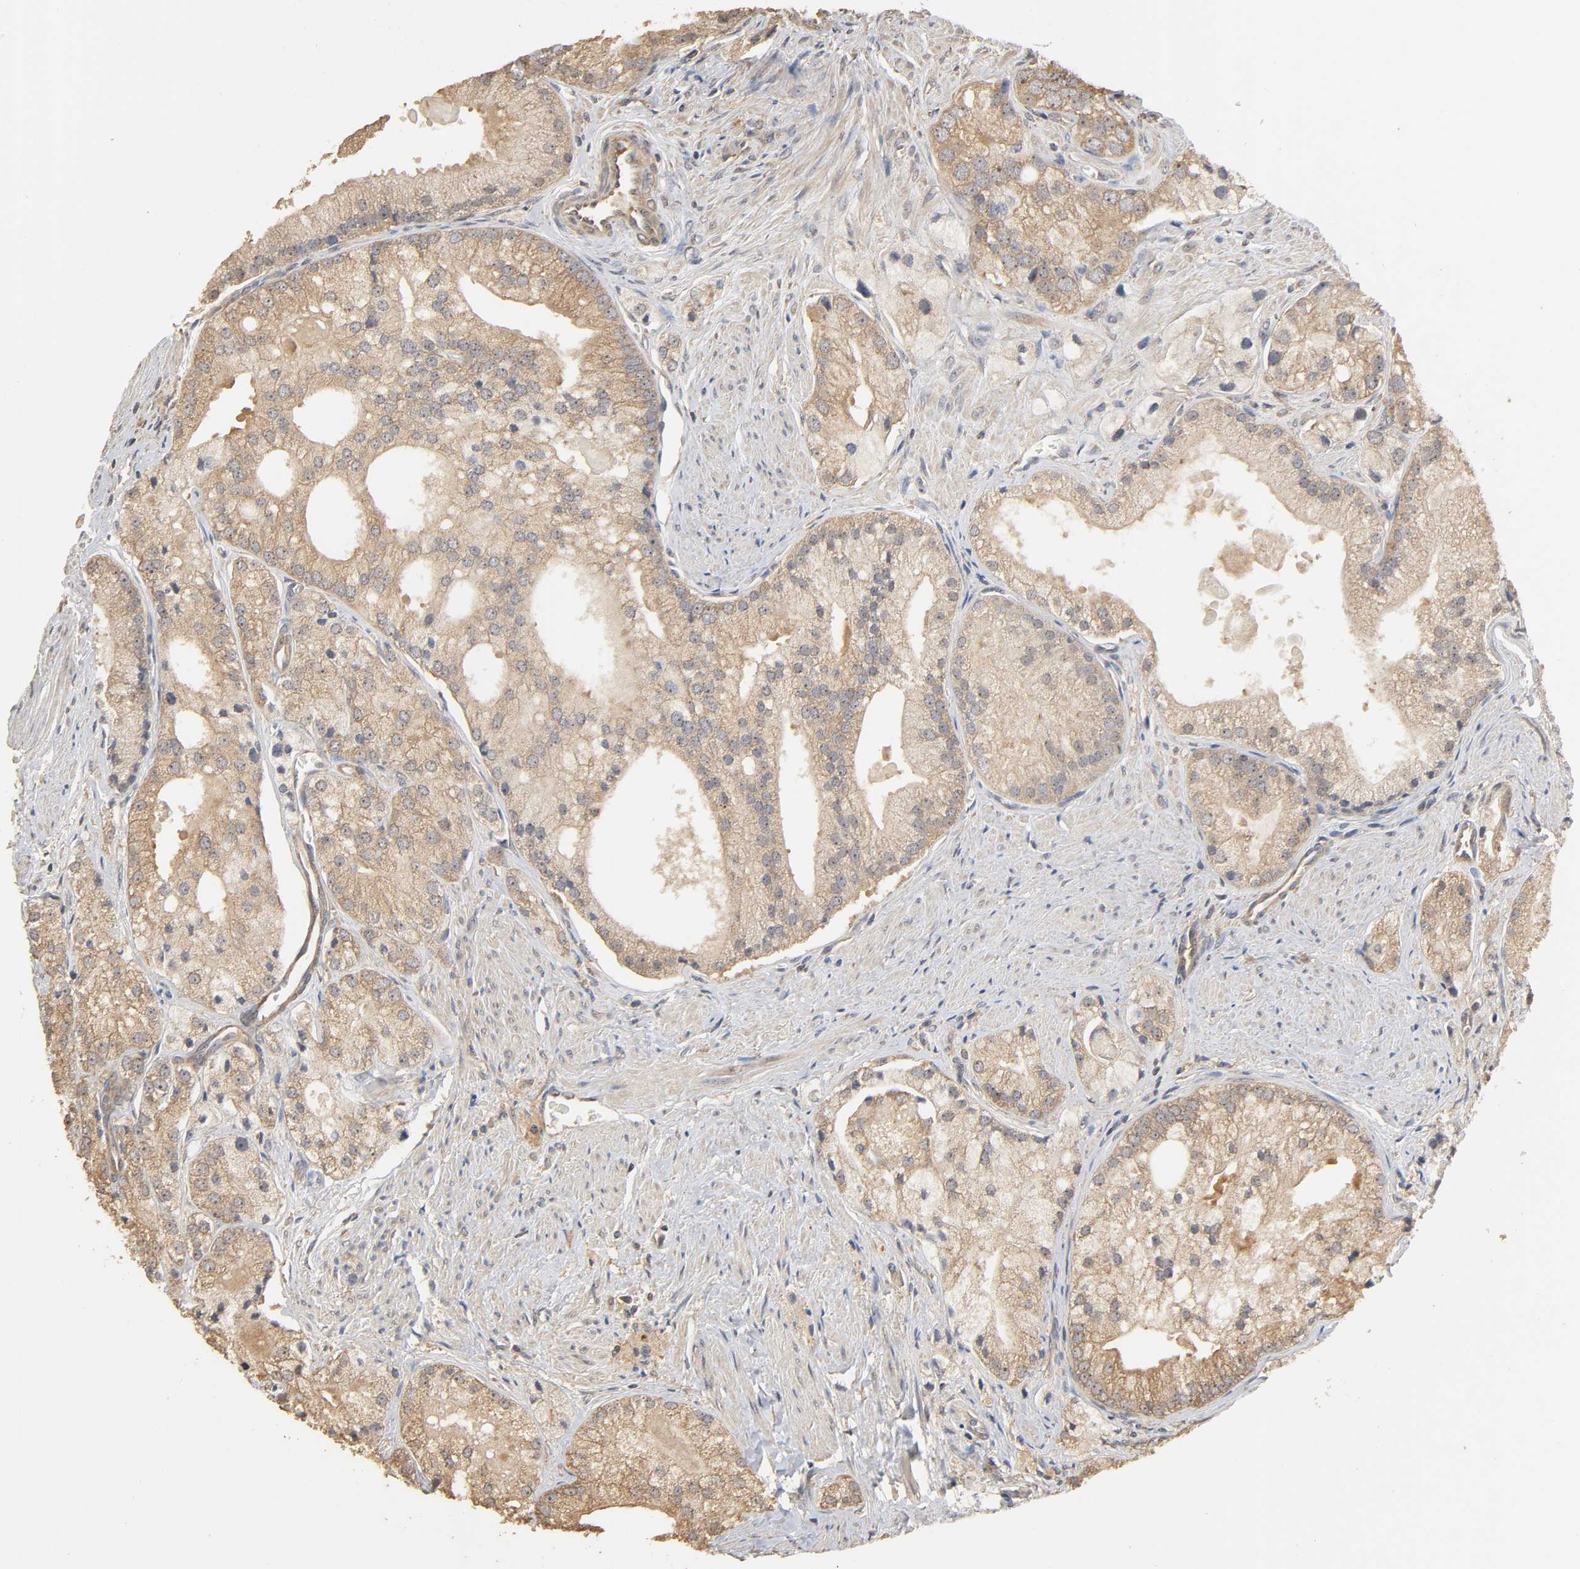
{"staining": {"intensity": "weak", "quantity": ">75%", "location": "cytoplasmic/membranous"}, "tissue": "prostate cancer", "cell_type": "Tumor cells", "image_type": "cancer", "snomed": [{"axis": "morphology", "description": "Adenocarcinoma, Low grade"}, {"axis": "topography", "description": "Prostate"}], "caption": "Prostate cancer (adenocarcinoma (low-grade)) stained with immunohistochemistry exhibits weak cytoplasmic/membranous positivity in about >75% of tumor cells.", "gene": "ARHGEF7", "patient": {"sex": "male", "age": 69}}